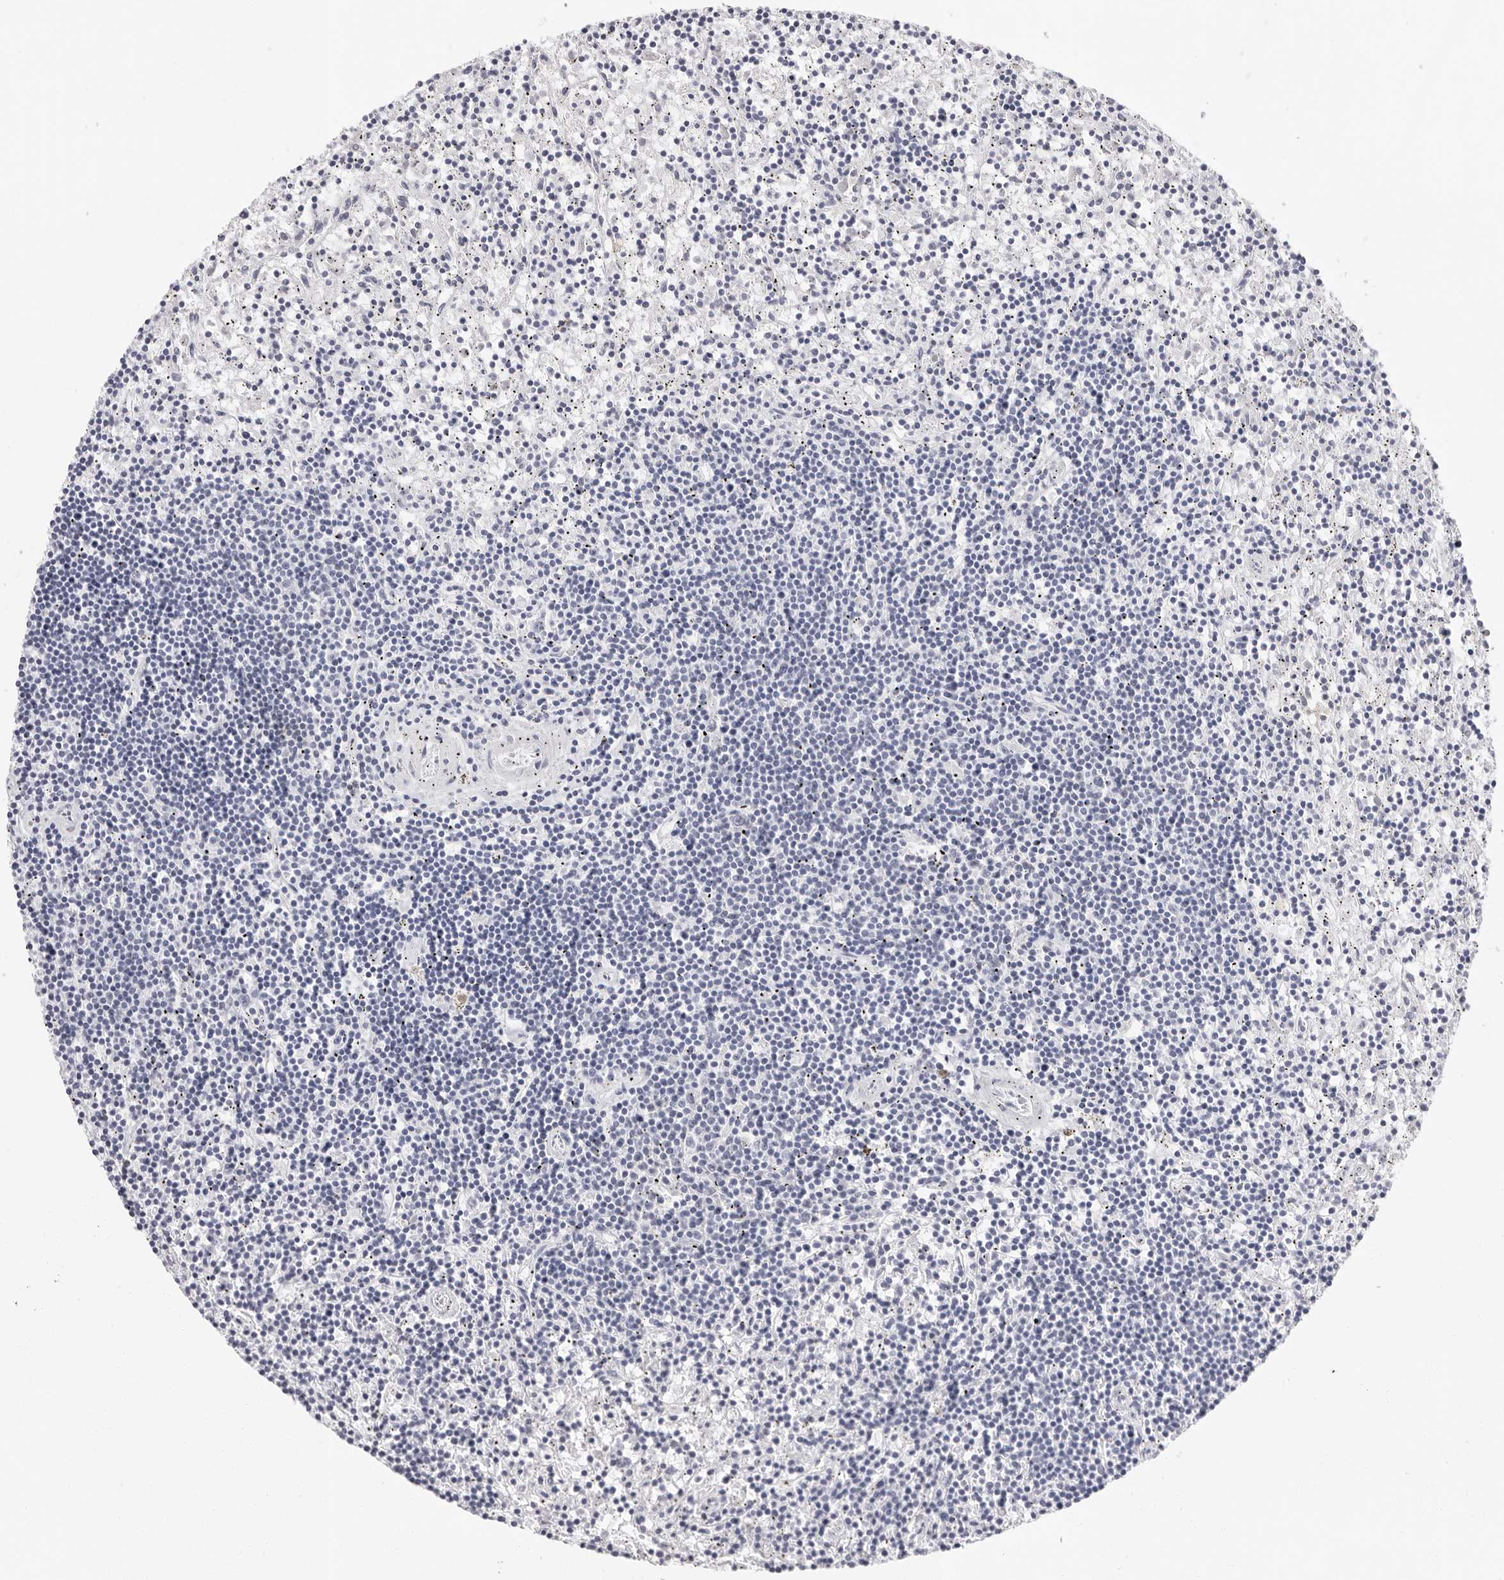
{"staining": {"intensity": "negative", "quantity": "none", "location": "none"}, "tissue": "lymphoma", "cell_type": "Tumor cells", "image_type": "cancer", "snomed": [{"axis": "morphology", "description": "Malignant lymphoma, non-Hodgkin's type, Low grade"}, {"axis": "topography", "description": "Spleen"}], "caption": "Tumor cells show no significant staining in lymphoma. Brightfield microscopy of IHC stained with DAB (brown) and hematoxylin (blue), captured at high magnification.", "gene": "CST5", "patient": {"sex": "male", "age": 76}}